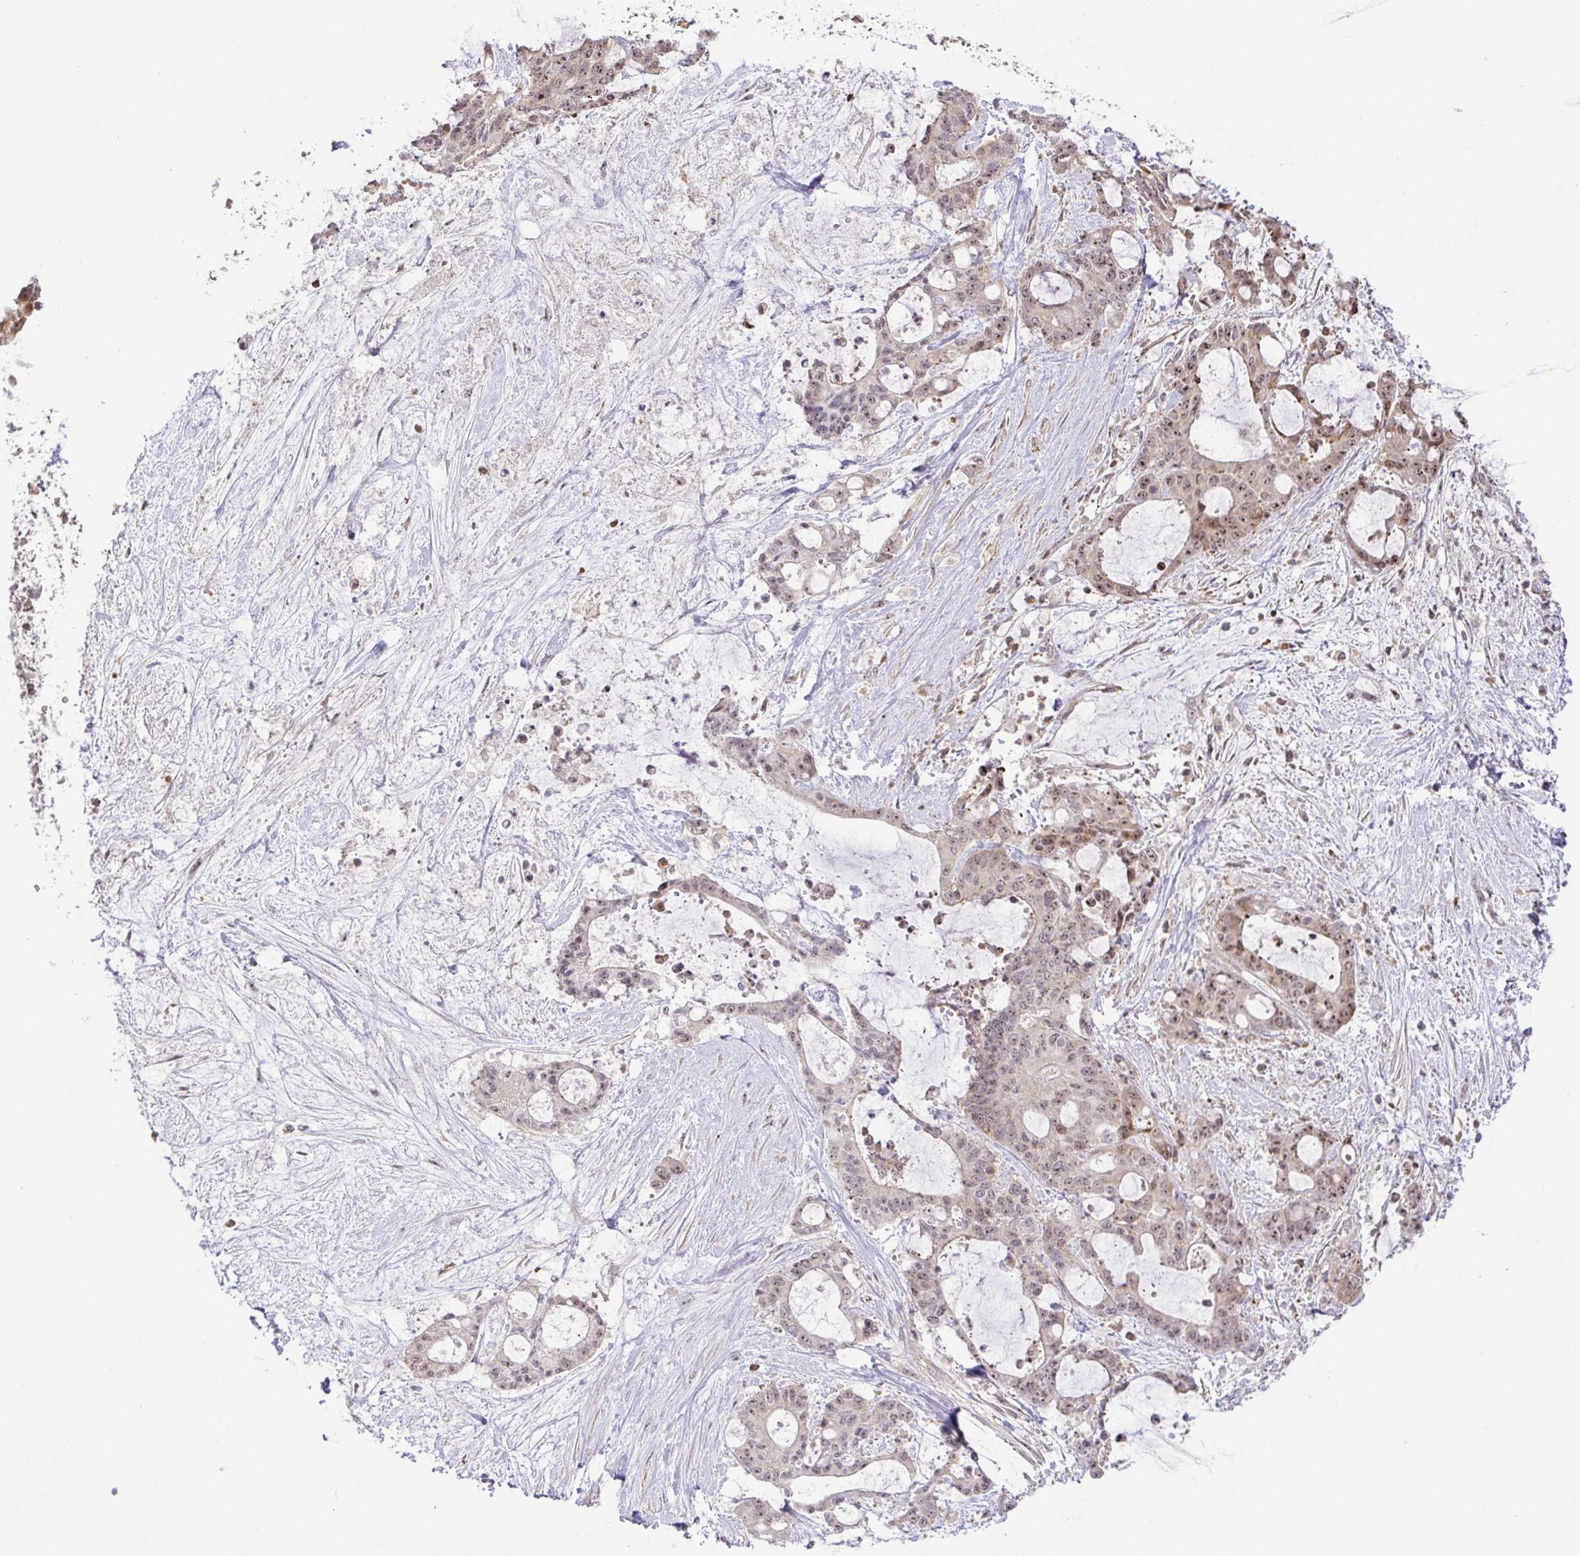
{"staining": {"intensity": "moderate", "quantity": "<25%", "location": "nuclear"}, "tissue": "liver cancer", "cell_type": "Tumor cells", "image_type": "cancer", "snomed": [{"axis": "morphology", "description": "Normal tissue, NOS"}, {"axis": "morphology", "description": "Cholangiocarcinoma"}, {"axis": "topography", "description": "Liver"}, {"axis": "topography", "description": "Peripheral nerve tissue"}], "caption": "This histopathology image displays immunohistochemistry staining of liver cholangiocarcinoma, with low moderate nuclear positivity in approximately <25% of tumor cells.", "gene": "RSL24D1", "patient": {"sex": "female", "age": 73}}